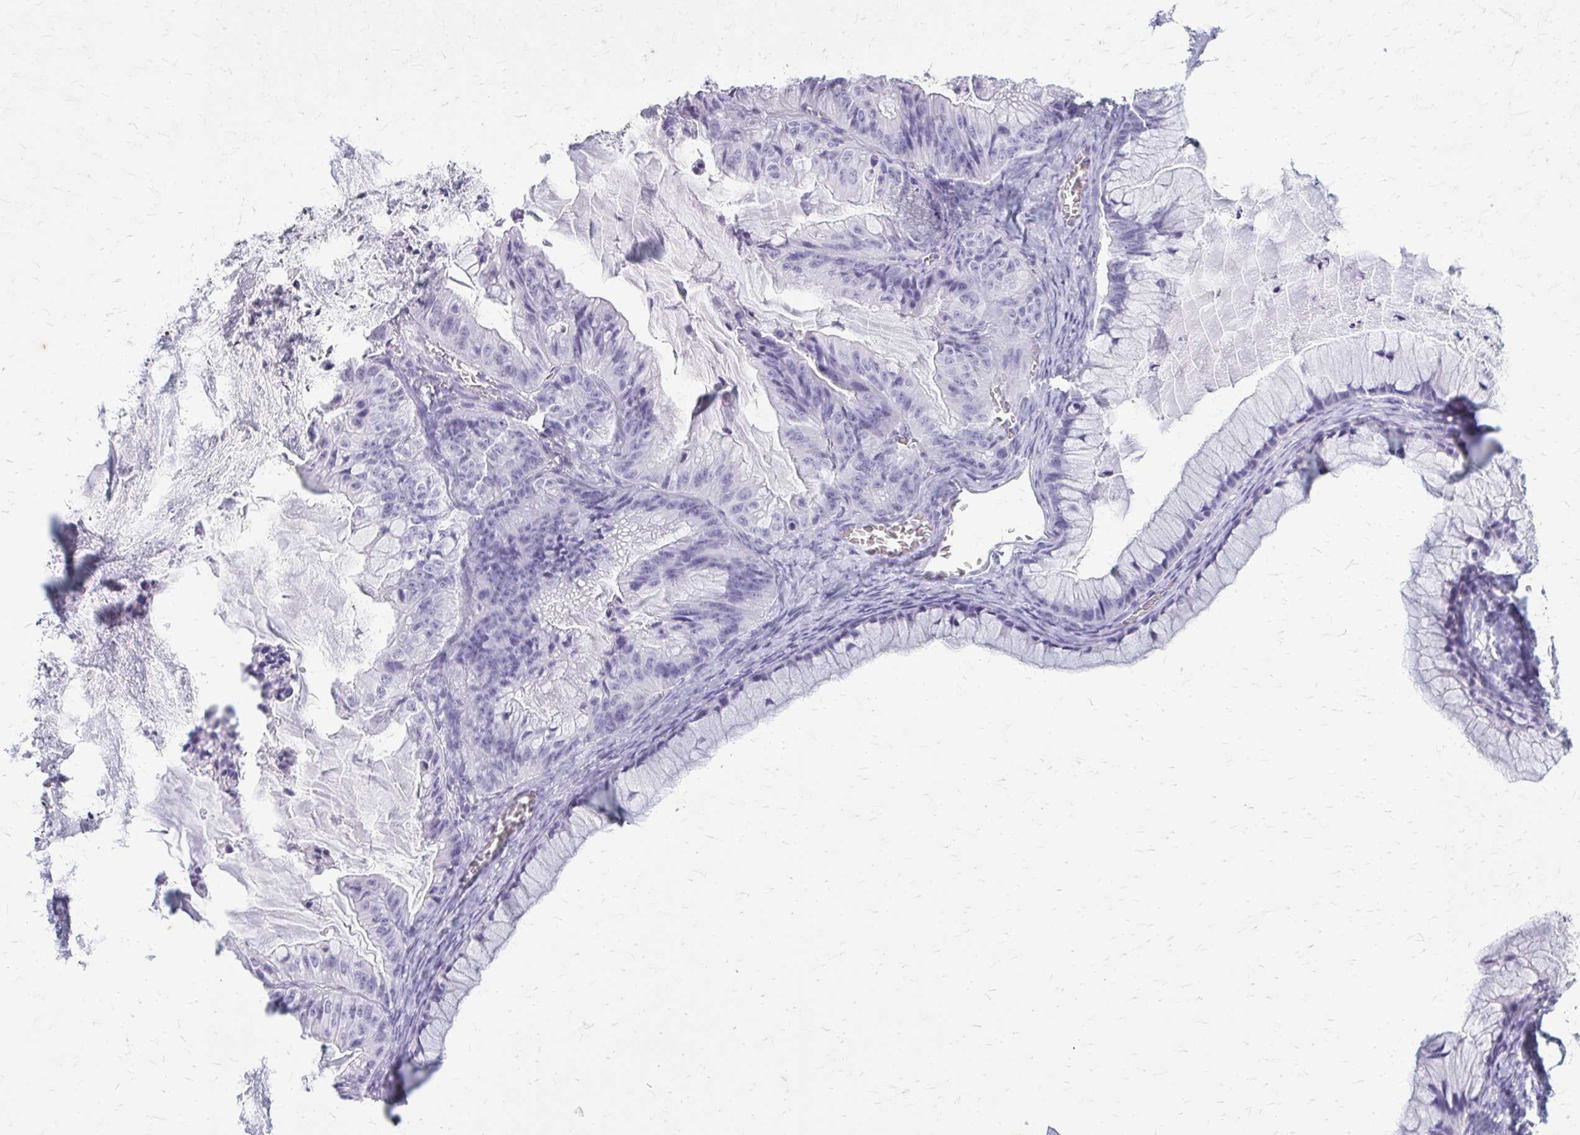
{"staining": {"intensity": "negative", "quantity": "none", "location": "none"}, "tissue": "ovarian cancer", "cell_type": "Tumor cells", "image_type": "cancer", "snomed": [{"axis": "morphology", "description": "Cystadenocarcinoma, mucinous, NOS"}, {"axis": "topography", "description": "Ovary"}], "caption": "Mucinous cystadenocarcinoma (ovarian) was stained to show a protein in brown. There is no significant staining in tumor cells. (Brightfield microscopy of DAB (3,3'-diaminobenzidine) immunohistochemistry at high magnification).", "gene": "KRT5", "patient": {"sex": "female", "age": 72}}